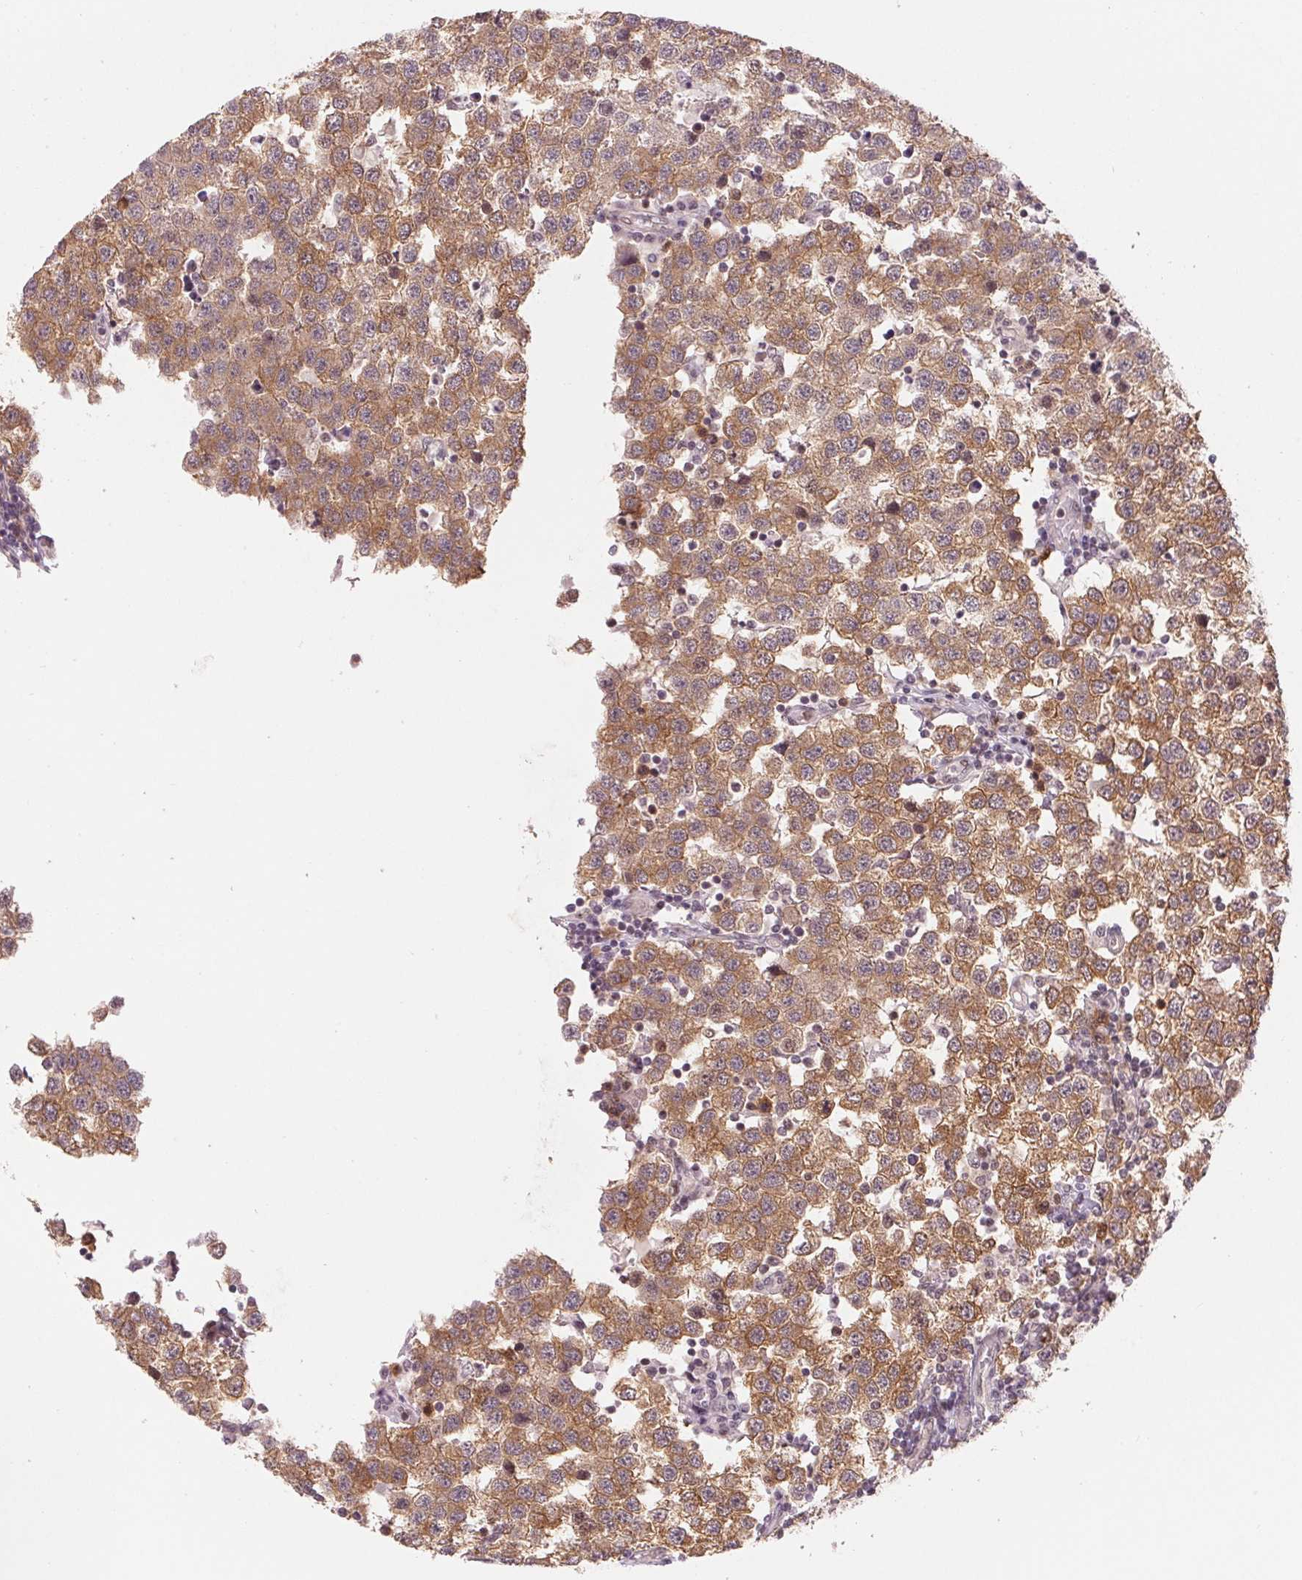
{"staining": {"intensity": "moderate", "quantity": ">75%", "location": "cytoplasmic/membranous"}, "tissue": "testis cancer", "cell_type": "Tumor cells", "image_type": "cancer", "snomed": [{"axis": "morphology", "description": "Seminoma, NOS"}, {"axis": "topography", "description": "Testis"}], "caption": "Immunohistochemical staining of human testis cancer displays moderate cytoplasmic/membranous protein expression in about >75% of tumor cells.", "gene": "DNAJB6", "patient": {"sex": "male", "age": 34}}